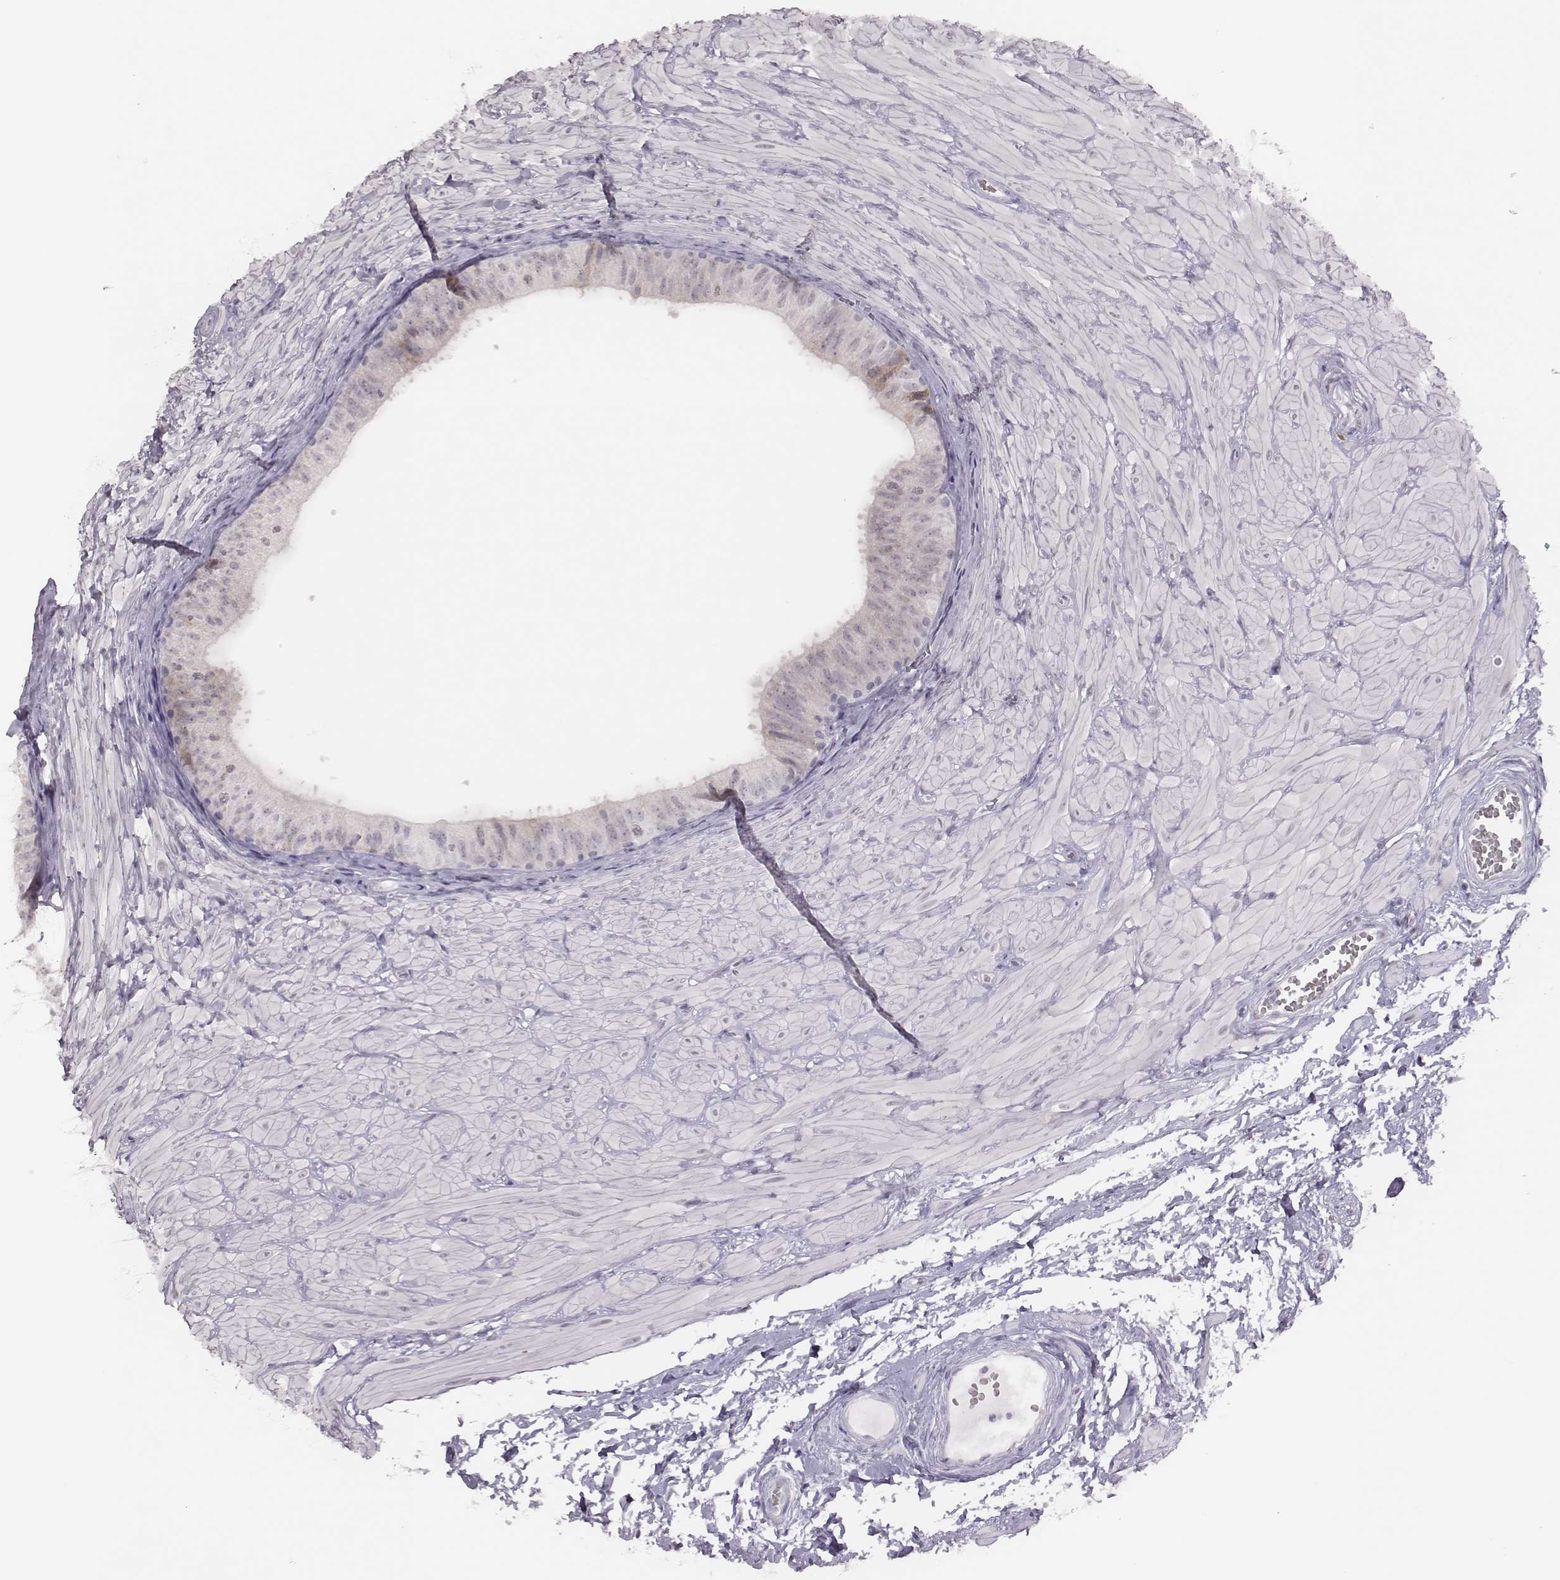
{"staining": {"intensity": "negative", "quantity": "none", "location": "none"}, "tissue": "epididymis", "cell_type": "Glandular cells", "image_type": "normal", "snomed": [{"axis": "morphology", "description": "Normal tissue, NOS"}, {"axis": "topography", "description": "Epididymis"}, {"axis": "topography", "description": "Vas deferens"}], "caption": "This is a image of immunohistochemistry staining of unremarkable epididymis, which shows no expression in glandular cells.", "gene": "PBK", "patient": {"sex": "male", "age": 23}}